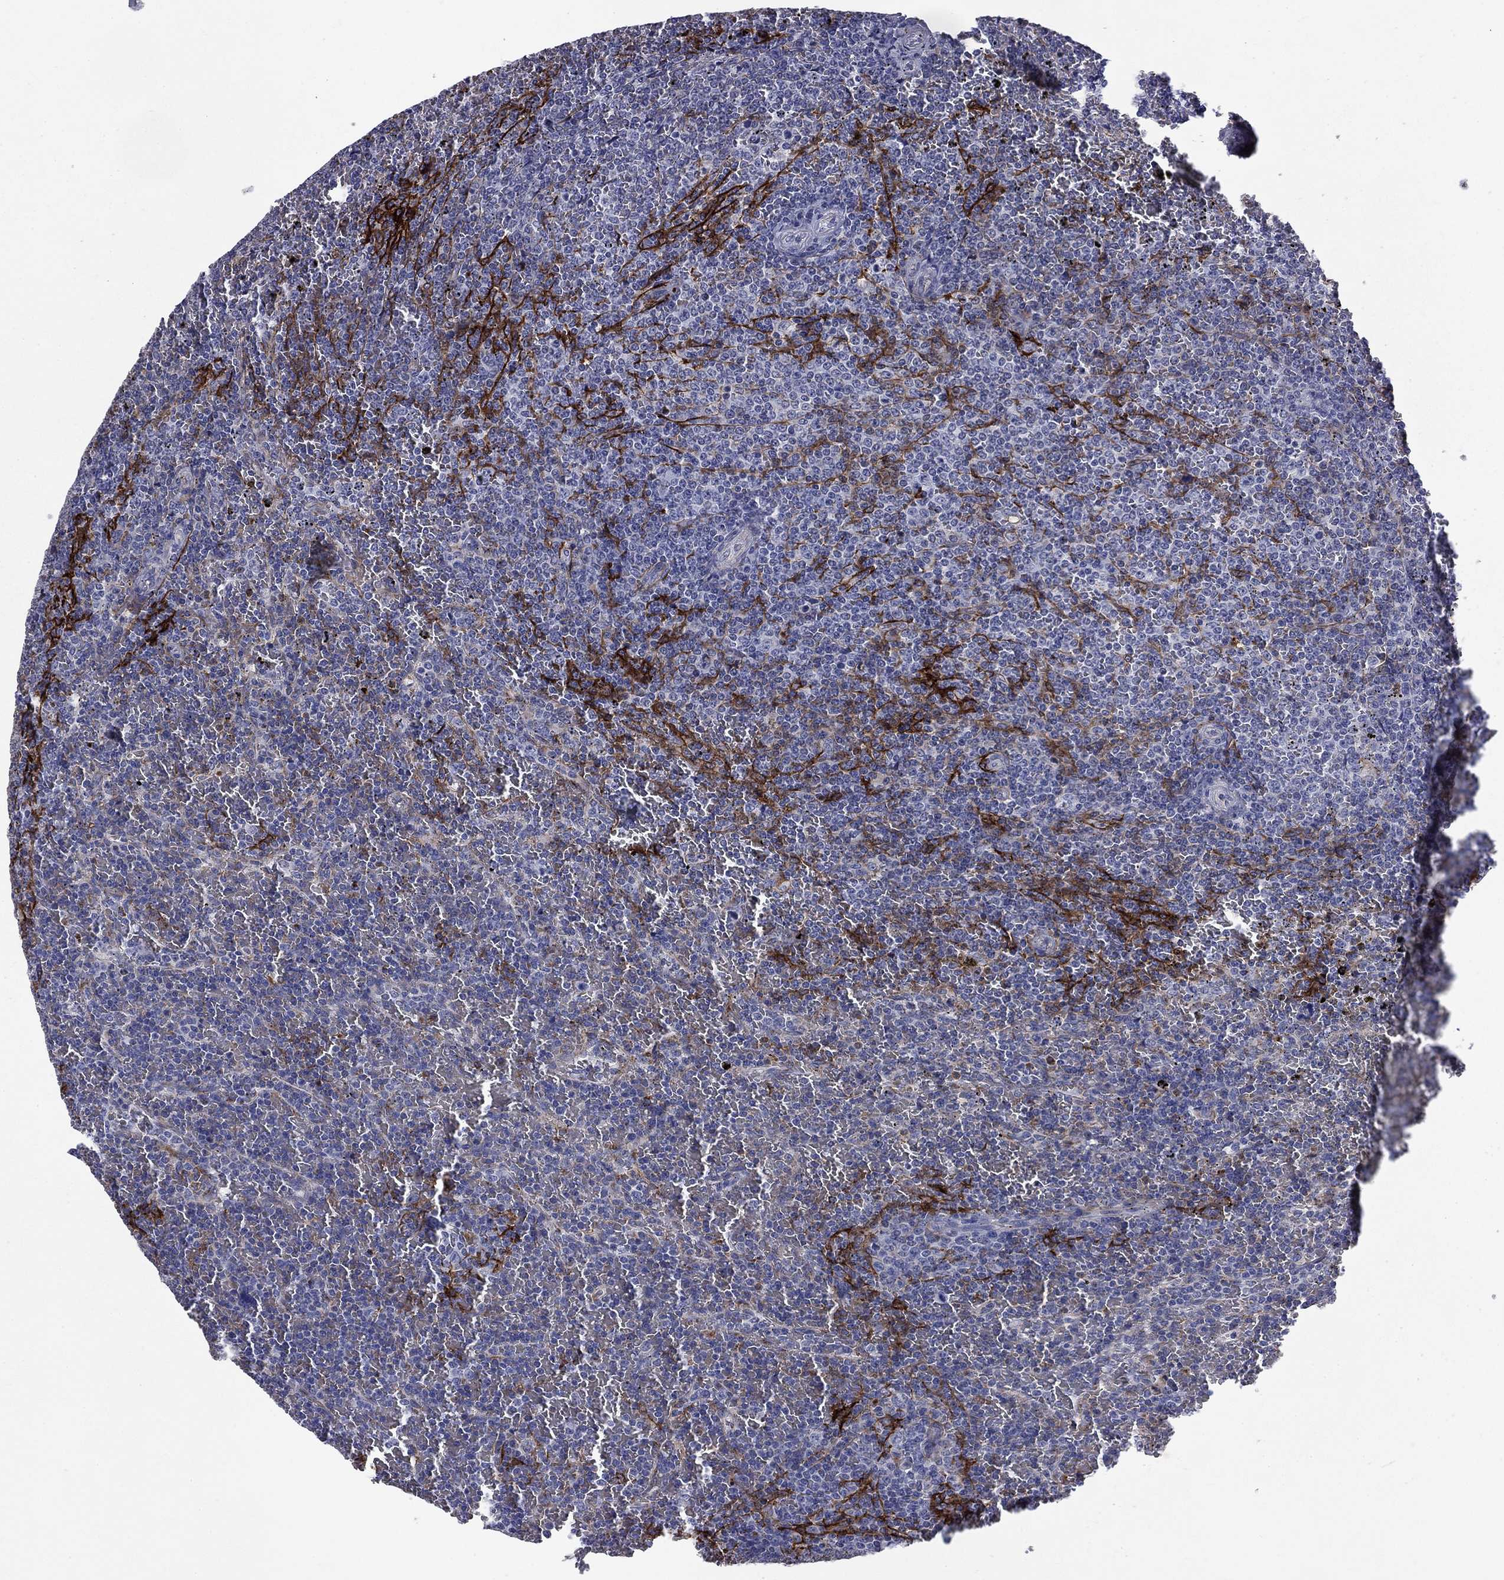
{"staining": {"intensity": "negative", "quantity": "none", "location": "none"}, "tissue": "lymphoma", "cell_type": "Tumor cells", "image_type": "cancer", "snomed": [{"axis": "morphology", "description": "Malignant lymphoma, non-Hodgkin's type, Low grade"}, {"axis": "topography", "description": "Spleen"}], "caption": "The IHC micrograph has no significant expression in tumor cells of low-grade malignant lymphoma, non-Hodgkin's type tissue.", "gene": "MADCAM1", "patient": {"sex": "female", "age": 77}}